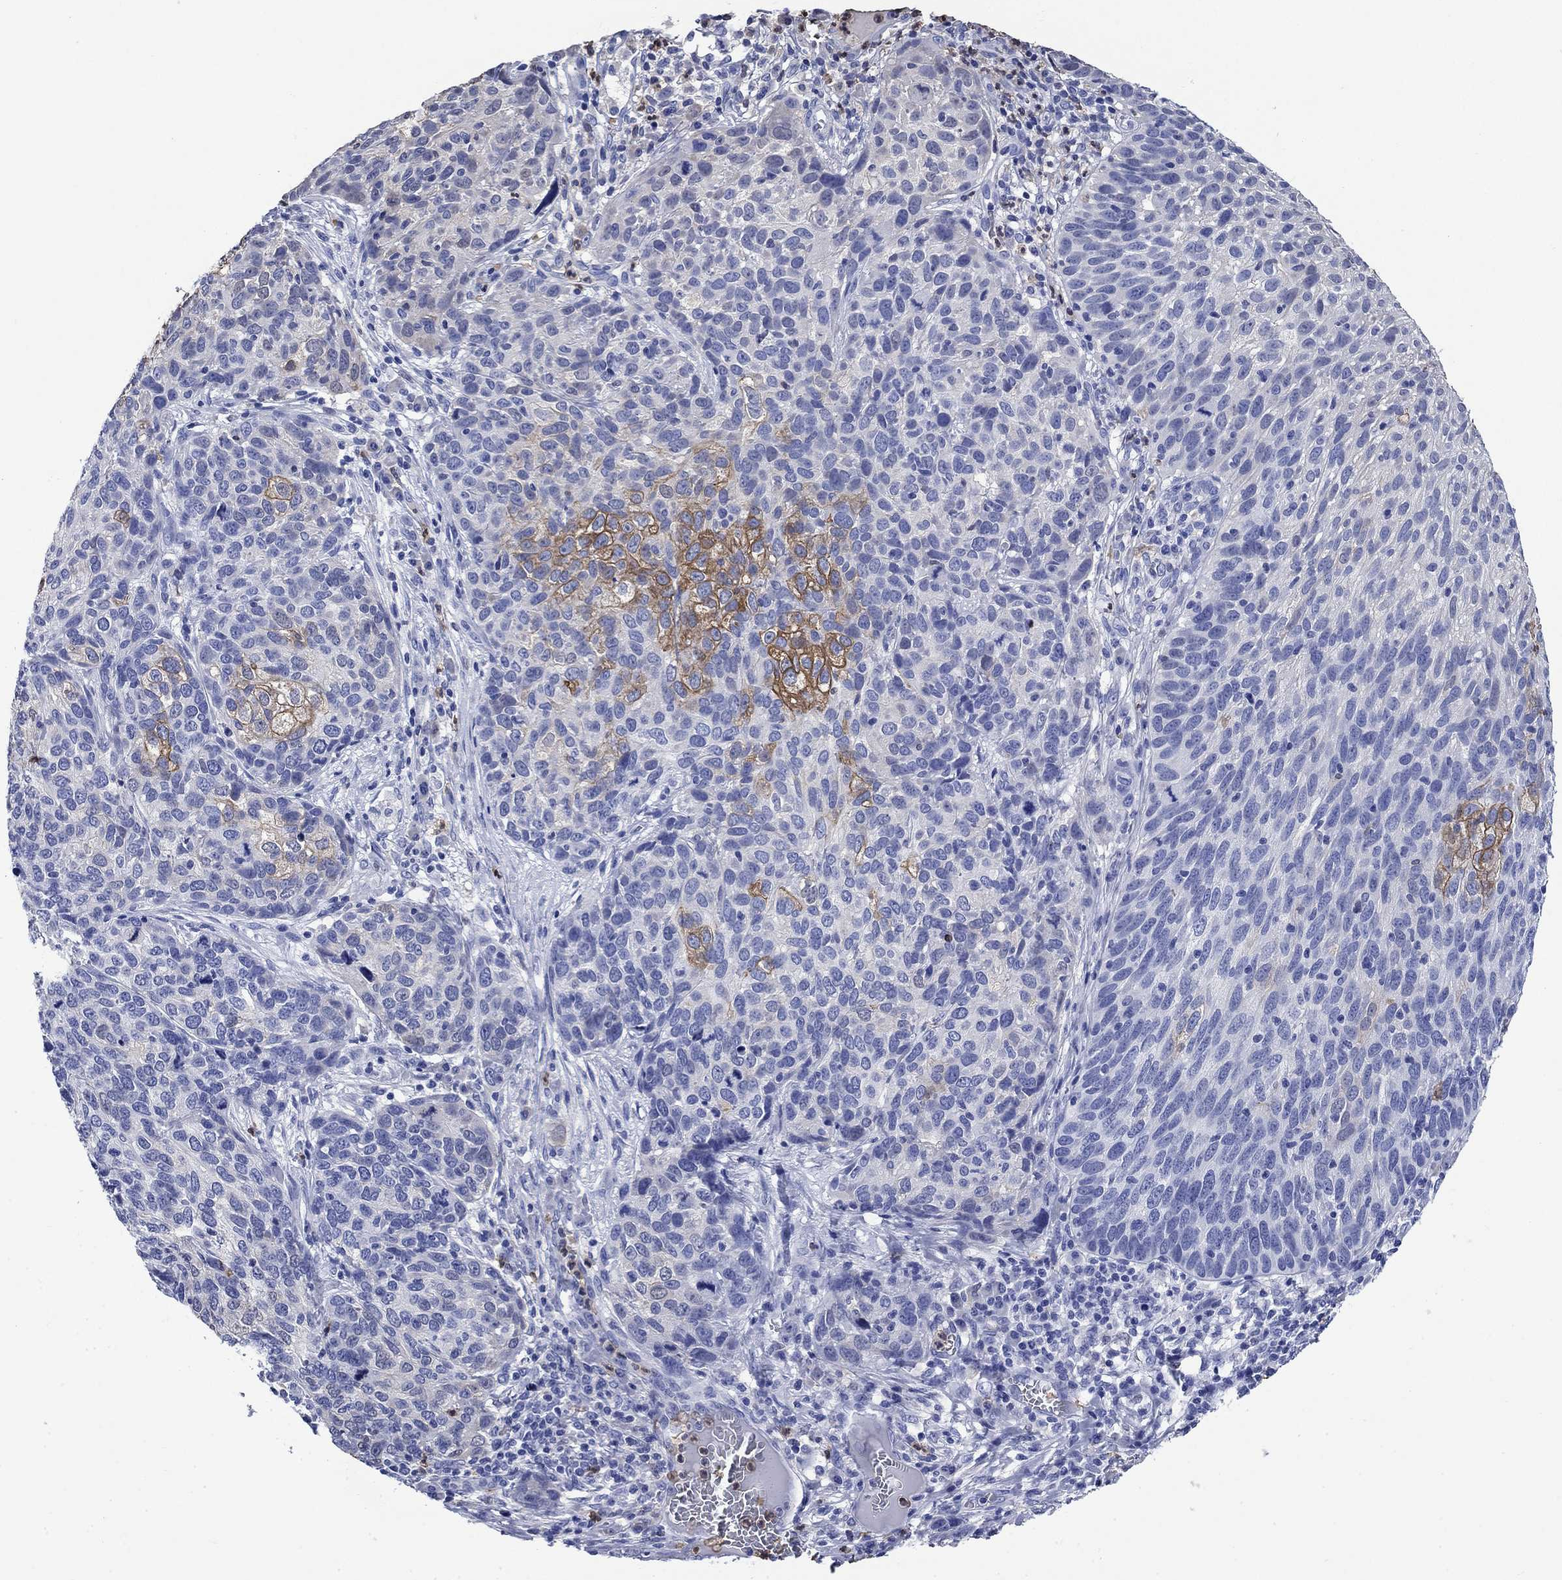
{"staining": {"intensity": "strong", "quantity": "<25%", "location": "cytoplasmic/membranous"}, "tissue": "skin cancer", "cell_type": "Tumor cells", "image_type": "cancer", "snomed": [{"axis": "morphology", "description": "Squamous cell carcinoma, NOS"}, {"axis": "topography", "description": "Skin"}], "caption": "Human squamous cell carcinoma (skin) stained for a protein (brown) reveals strong cytoplasmic/membranous positive expression in about <25% of tumor cells.", "gene": "TFR2", "patient": {"sex": "male", "age": 92}}